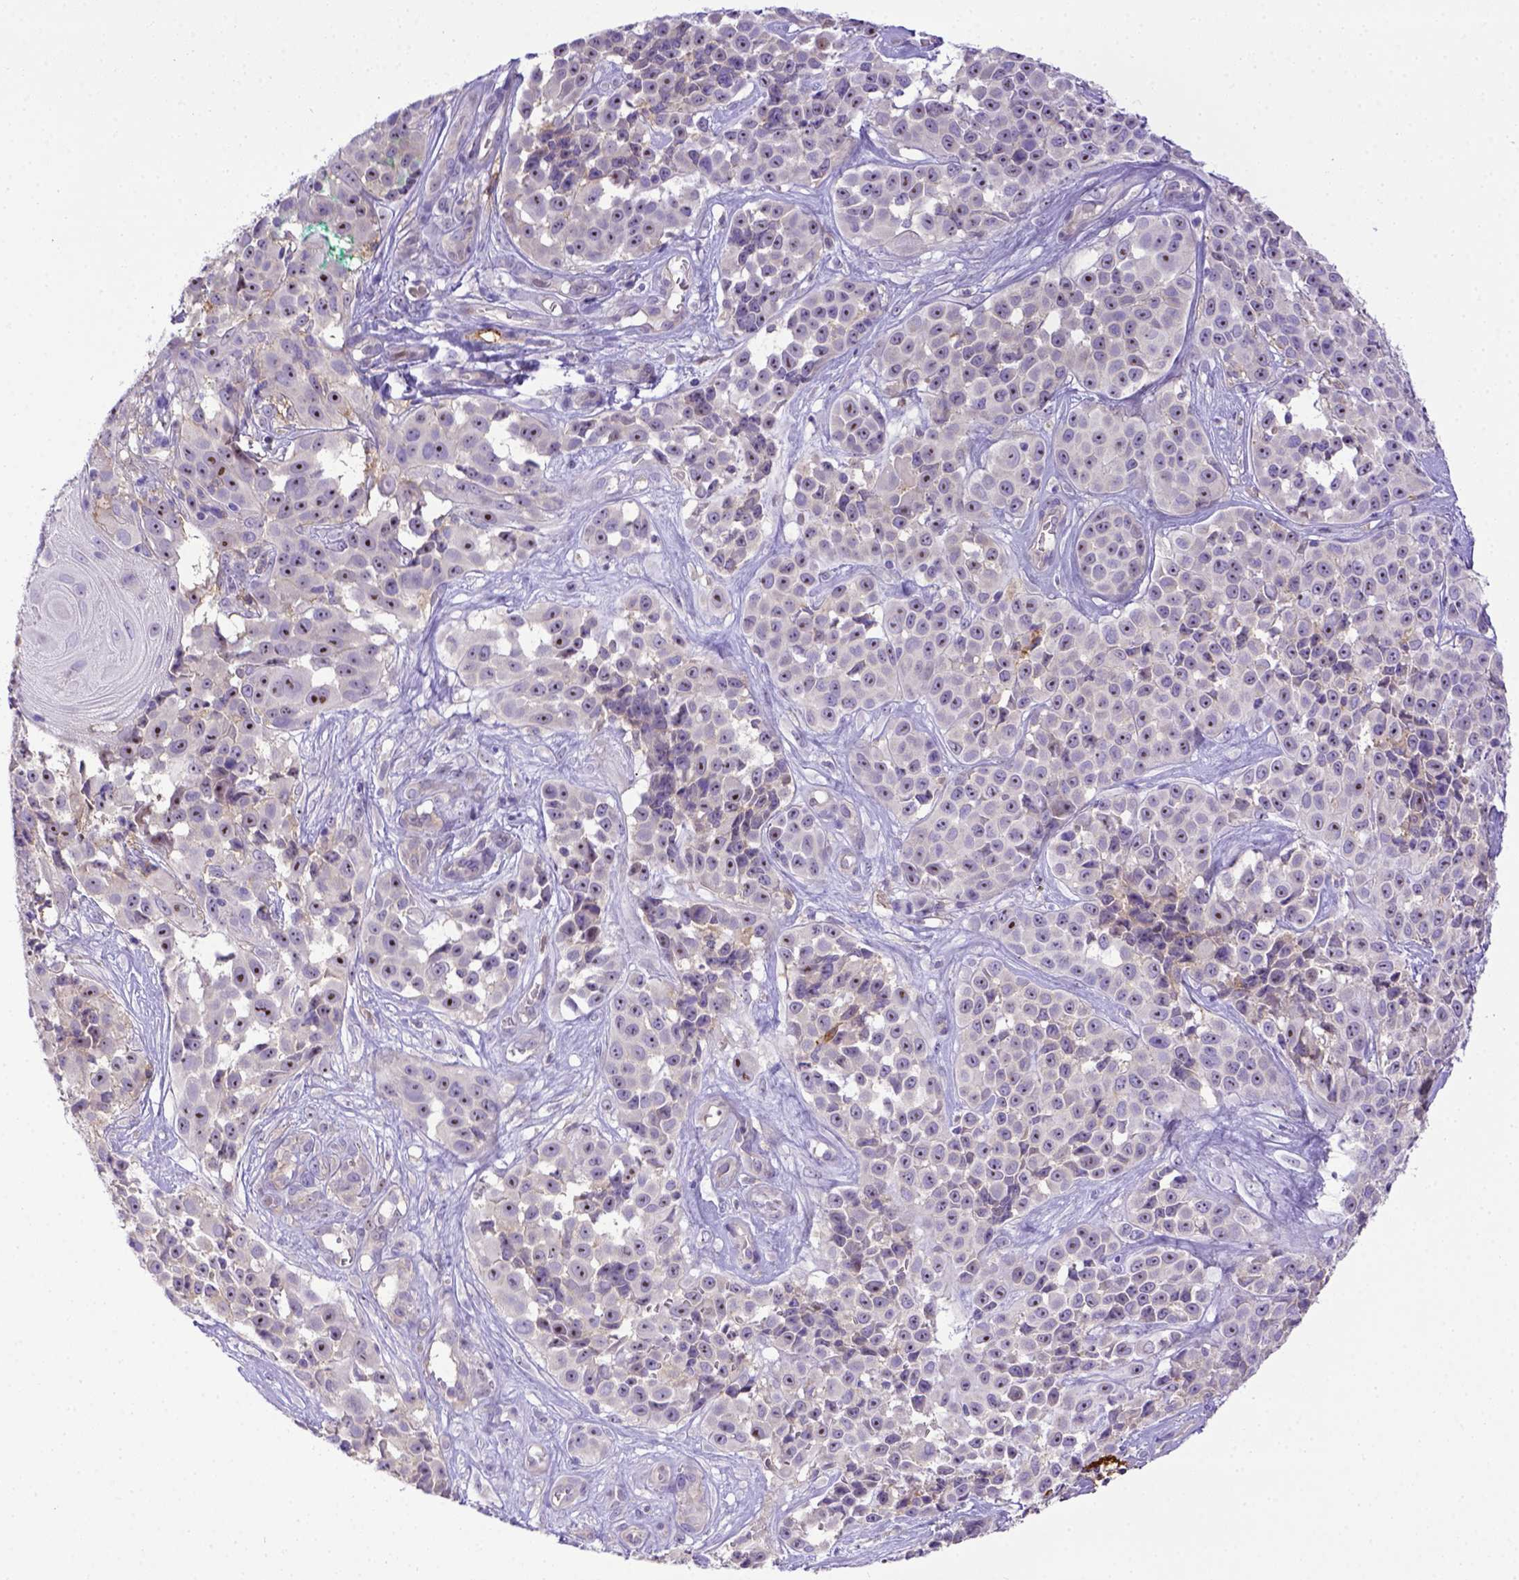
{"staining": {"intensity": "negative", "quantity": "none", "location": "none"}, "tissue": "melanoma", "cell_type": "Tumor cells", "image_type": "cancer", "snomed": [{"axis": "morphology", "description": "Malignant melanoma, NOS"}, {"axis": "topography", "description": "Skin"}], "caption": "Protein analysis of melanoma reveals no significant staining in tumor cells.", "gene": "CD40", "patient": {"sex": "female", "age": 88}}